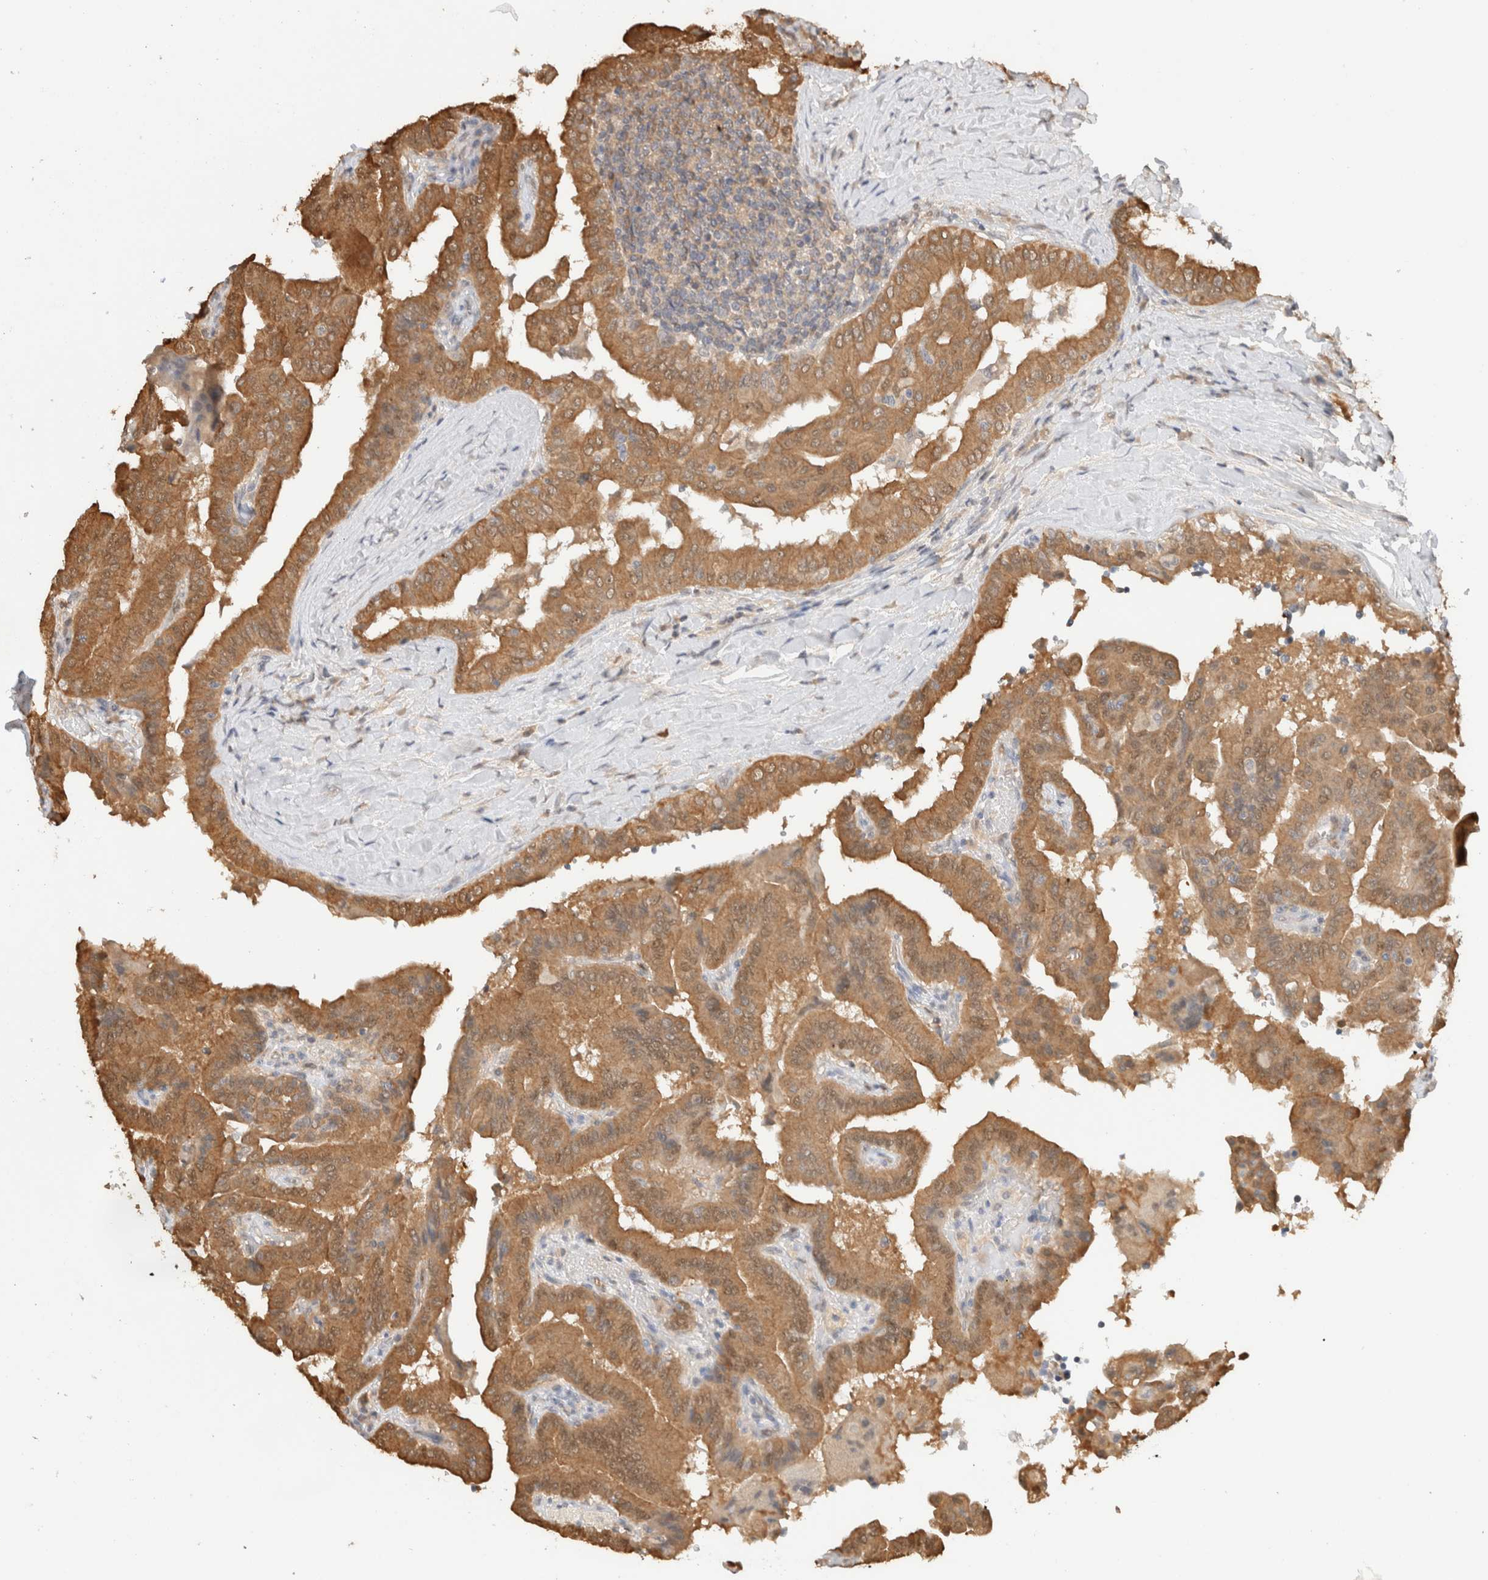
{"staining": {"intensity": "moderate", "quantity": ">75%", "location": "cytoplasmic/membranous,nuclear"}, "tissue": "thyroid cancer", "cell_type": "Tumor cells", "image_type": "cancer", "snomed": [{"axis": "morphology", "description": "Papillary adenocarcinoma, NOS"}, {"axis": "topography", "description": "Thyroid gland"}], "caption": "Papillary adenocarcinoma (thyroid) stained with DAB immunohistochemistry (IHC) shows medium levels of moderate cytoplasmic/membranous and nuclear expression in approximately >75% of tumor cells. Nuclei are stained in blue.", "gene": "CA13", "patient": {"sex": "male", "age": 33}}